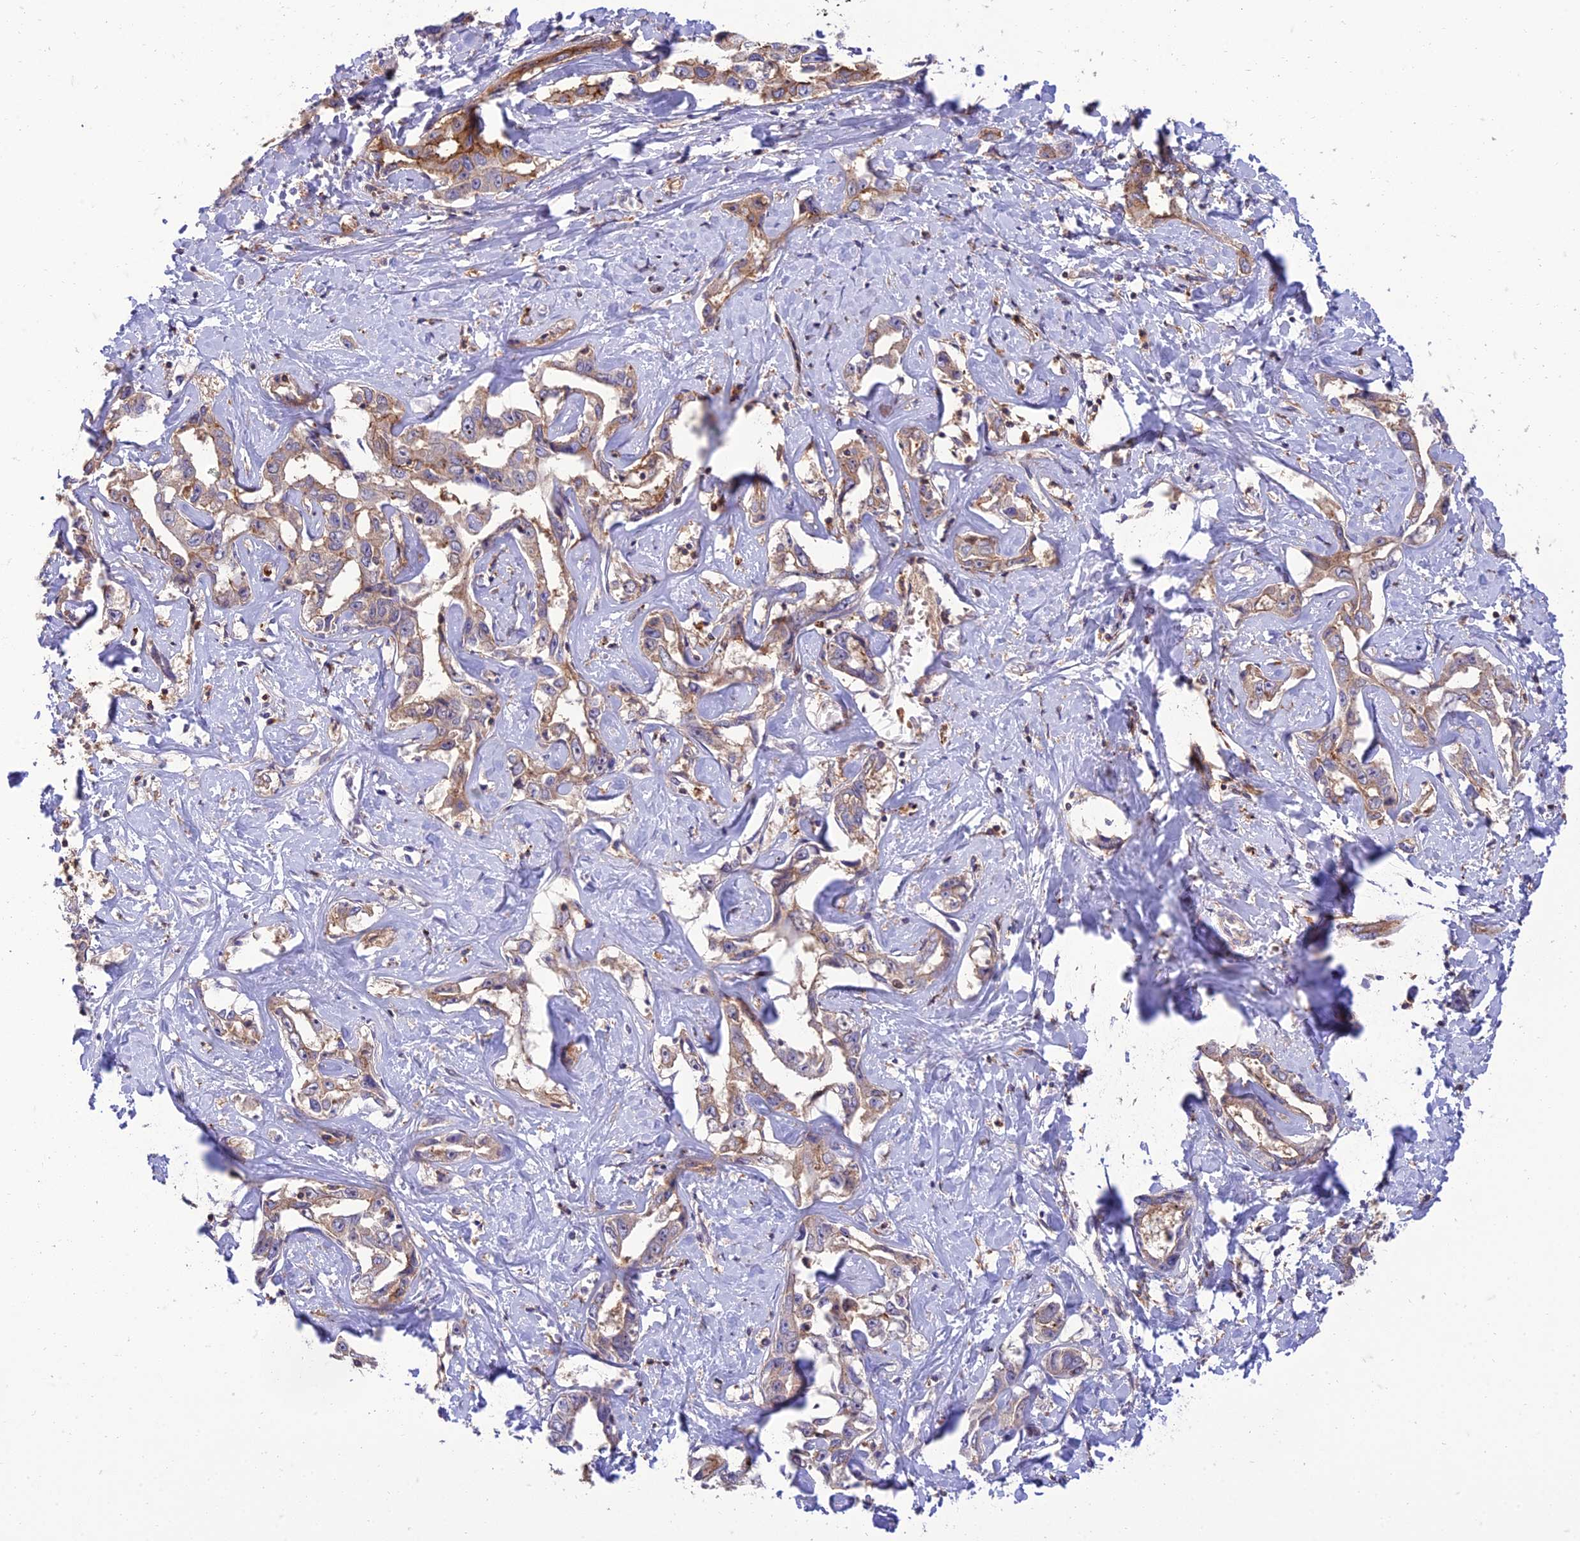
{"staining": {"intensity": "moderate", "quantity": "<25%", "location": "cytoplasmic/membranous"}, "tissue": "liver cancer", "cell_type": "Tumor cells", "image_type": "cancer", "snomed": [{"axis": "morphology", "description": "Cholangiocarcinoma"}, {"axis": "topography", "description": "Liver"}], "caption": "Liver cancer (cholangiocarcinoma) stained for a protein (brown) demonstrates moderate cytoplasmic/membranous positive expression in about <25% of tumor cells.", "gene": "IRAK3", "patient": {"sex": "male", "age": 59}}